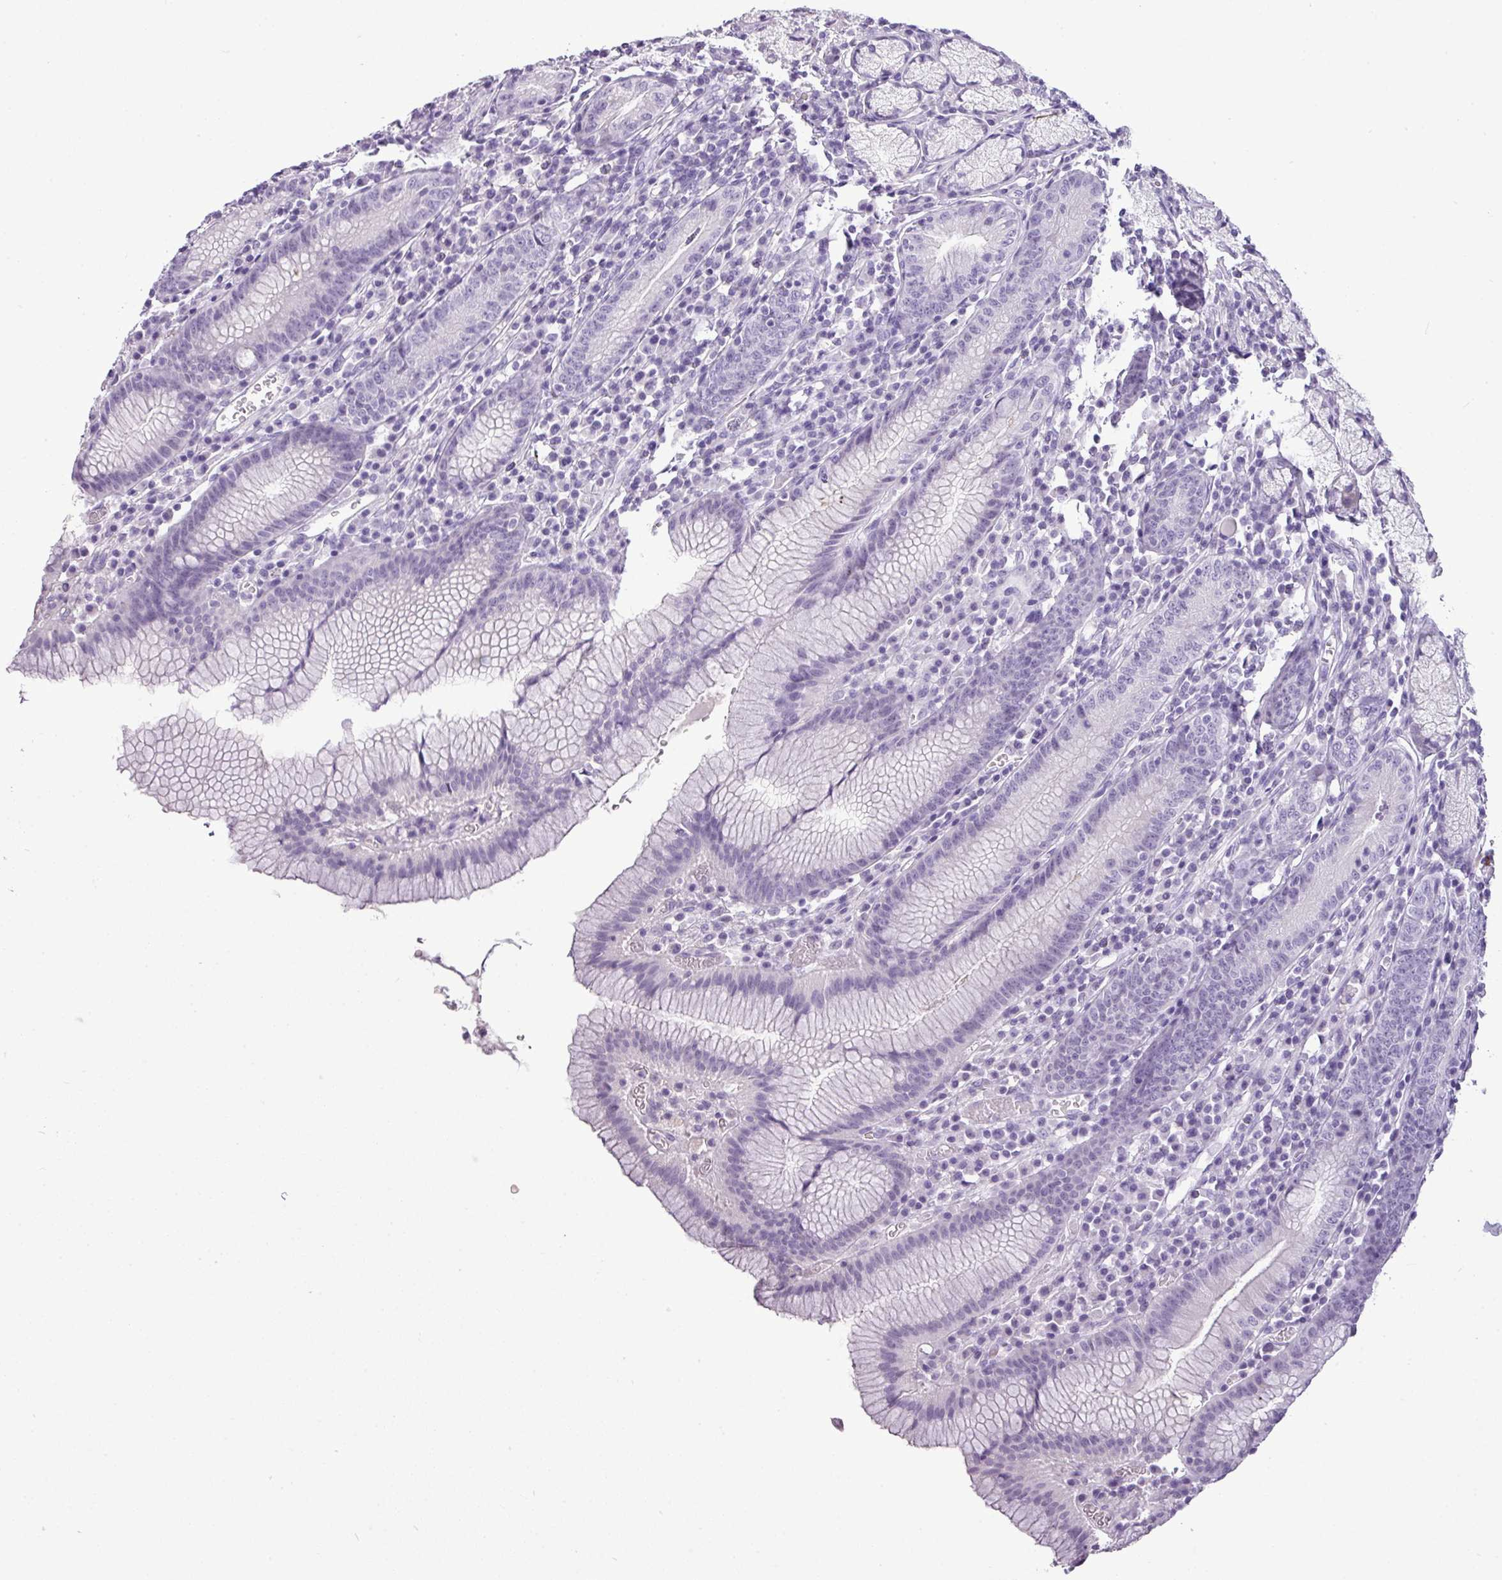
{"staining": {"intensity": "negative", "quantity": "none", "location": "none"}, "tissue": "stomach", "cell_type": "Glandular cells", "image_type": "normal", "snomed": [{"axis": "morphology", "description": "Normal tissue, NOS"}, {"axis": "topography", "description": "Stomach"}], "caption": "Micrograph shows no protein staining in glandular cells of normal stomach. The staining was performed using DAB to visualize the protein expression in brown, while the nuclei were stained in blue with hematoxylin (Magnification: 20x).", "gene": "TMEM91", "patient": {"sex": "male", "age": 55}}